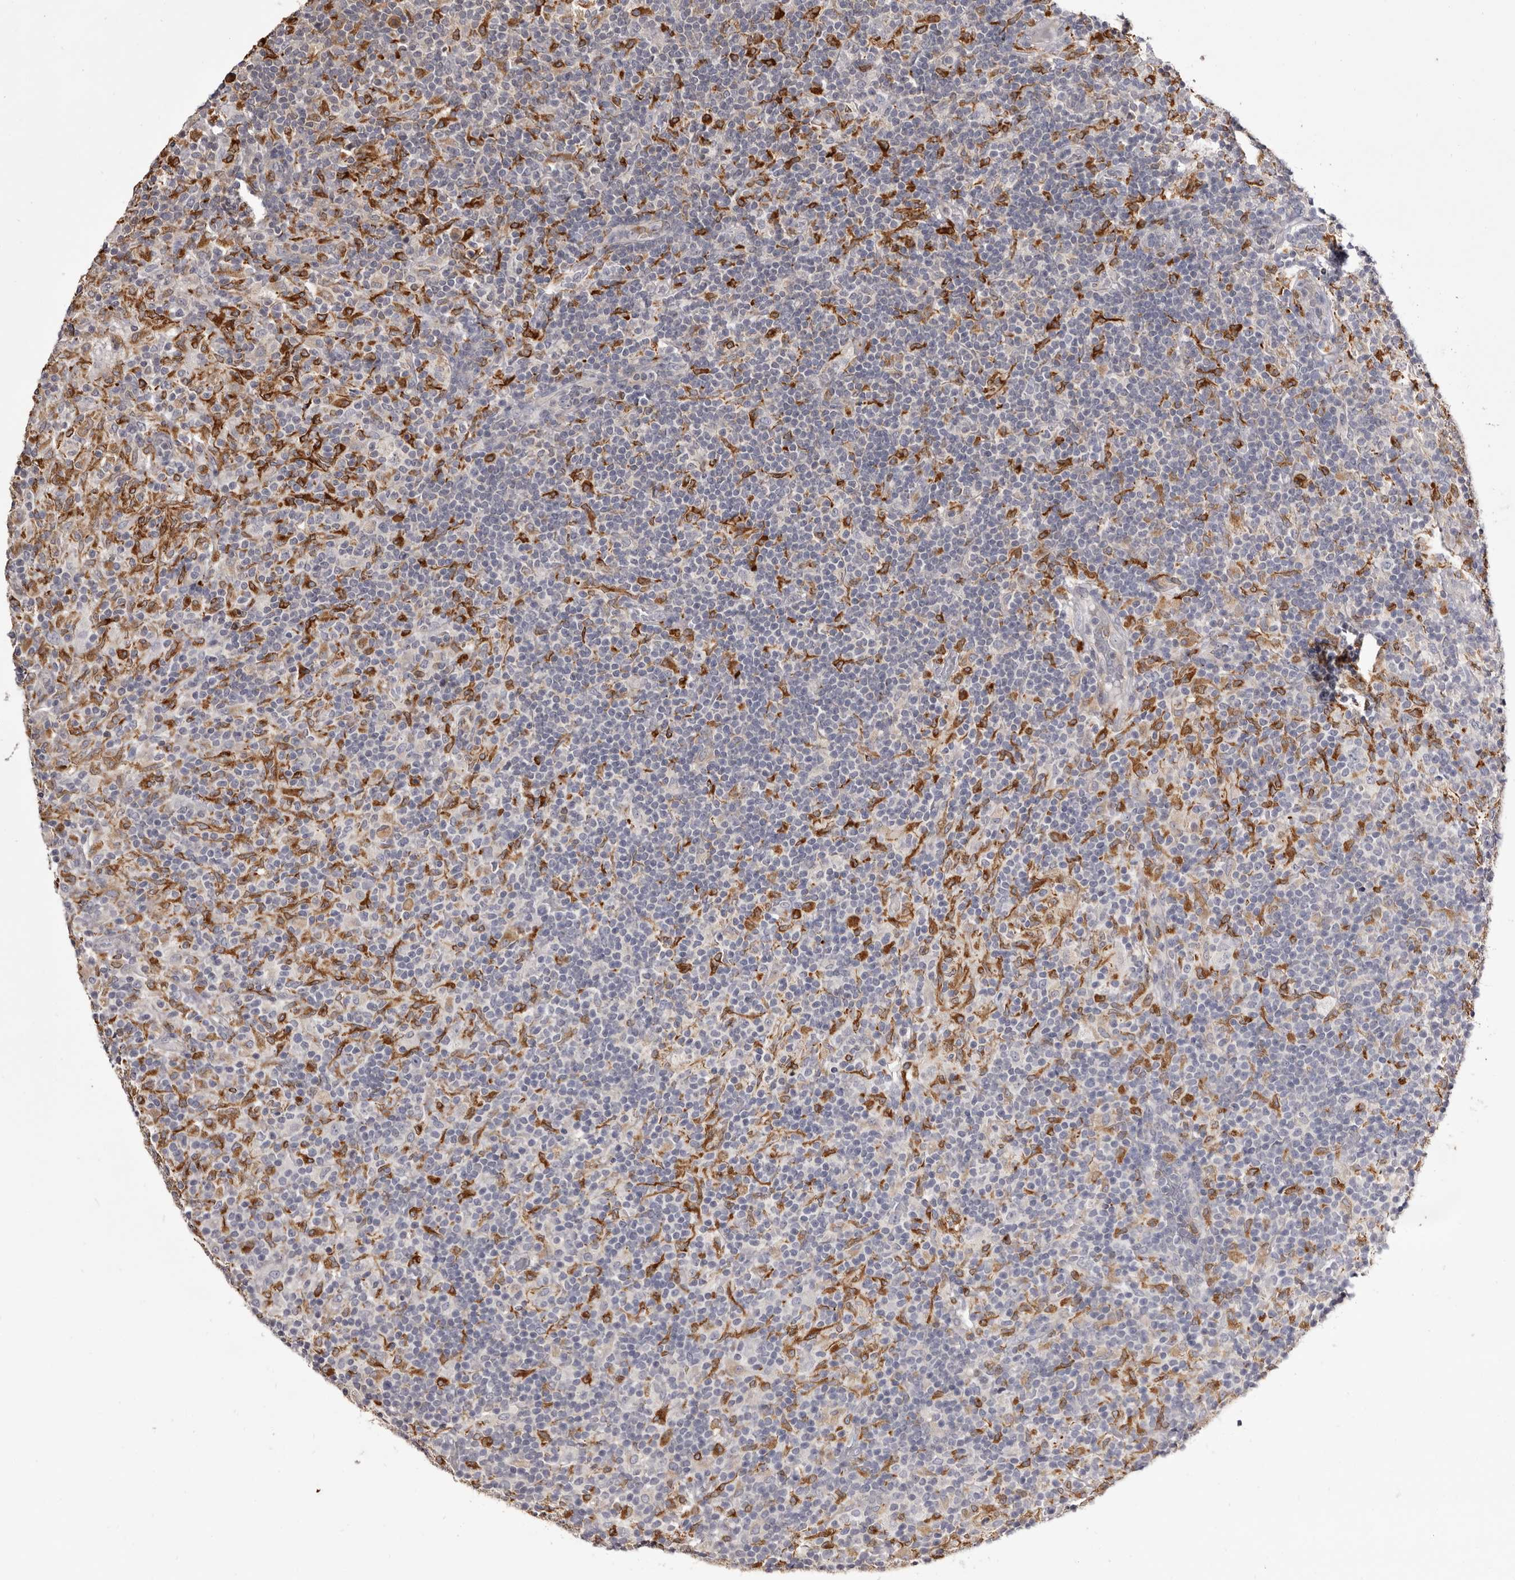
{"staining": {"intensity": "negative", "quantity": "none", "location": "none"}, "tissue": "lymphoma", "cell_type": "Tumor cells", "image_type": "cancer", "snomed": [{"axis": "morphology", "description": "Hodgkin's disease, NOS"}, {"axis": "topography", "description": "Lymph node"}], "caption": "A histopathology image of human lymphoma is negative for staining in tumor cells.", "gene": "TNNI1", "patient": {"sex": "male", "age": 70}}